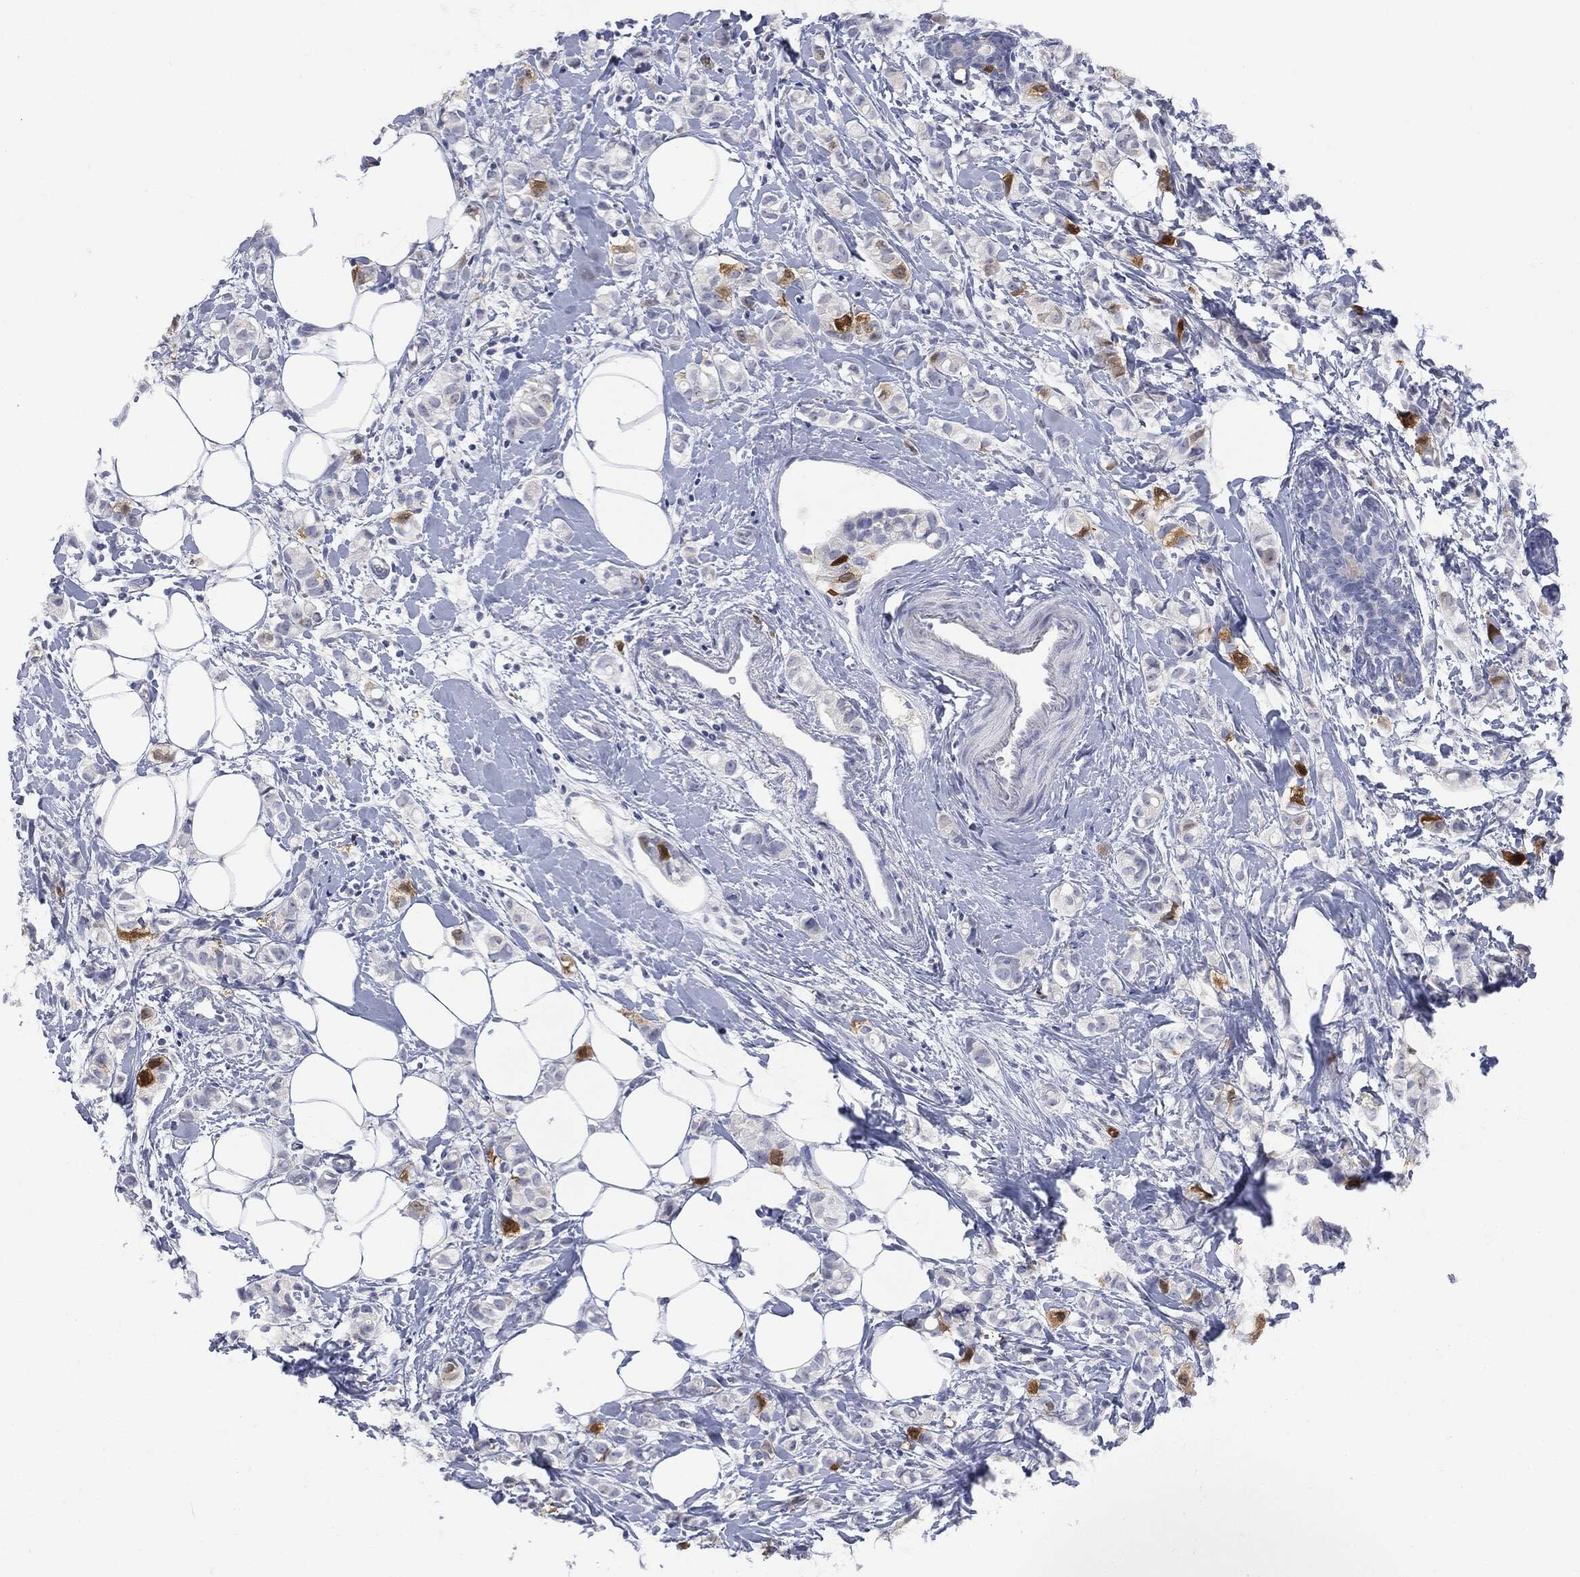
{"staining": {"intensity": "strong", "quantity": "<25%", "location": "cytoplasmic/membranous"}, "tissue": "breast cancer", "cell_type": "Tumor cells", "image_type": "cancer", "snomed": [{"axis": "morphology", "description": "Normal tissue, NOS"}, {"axis": "morphology", "description": "Duct carcinoma"}, {"axis": "topography", "description": "Breast"}], "caption": "IHC image of neoplastic tissue: breast cancer (infiltrating ductal carcinoma) stained using immunohistochemistry (IHC) shows medium levels of strong protein expression localized specifically in the cytoplasmic/membranous of tumor cells, appearing as a cytoplasmic/membranous brown color.", "gene": "UBE2C", "patient": {"sex": "female", "age": 44}}